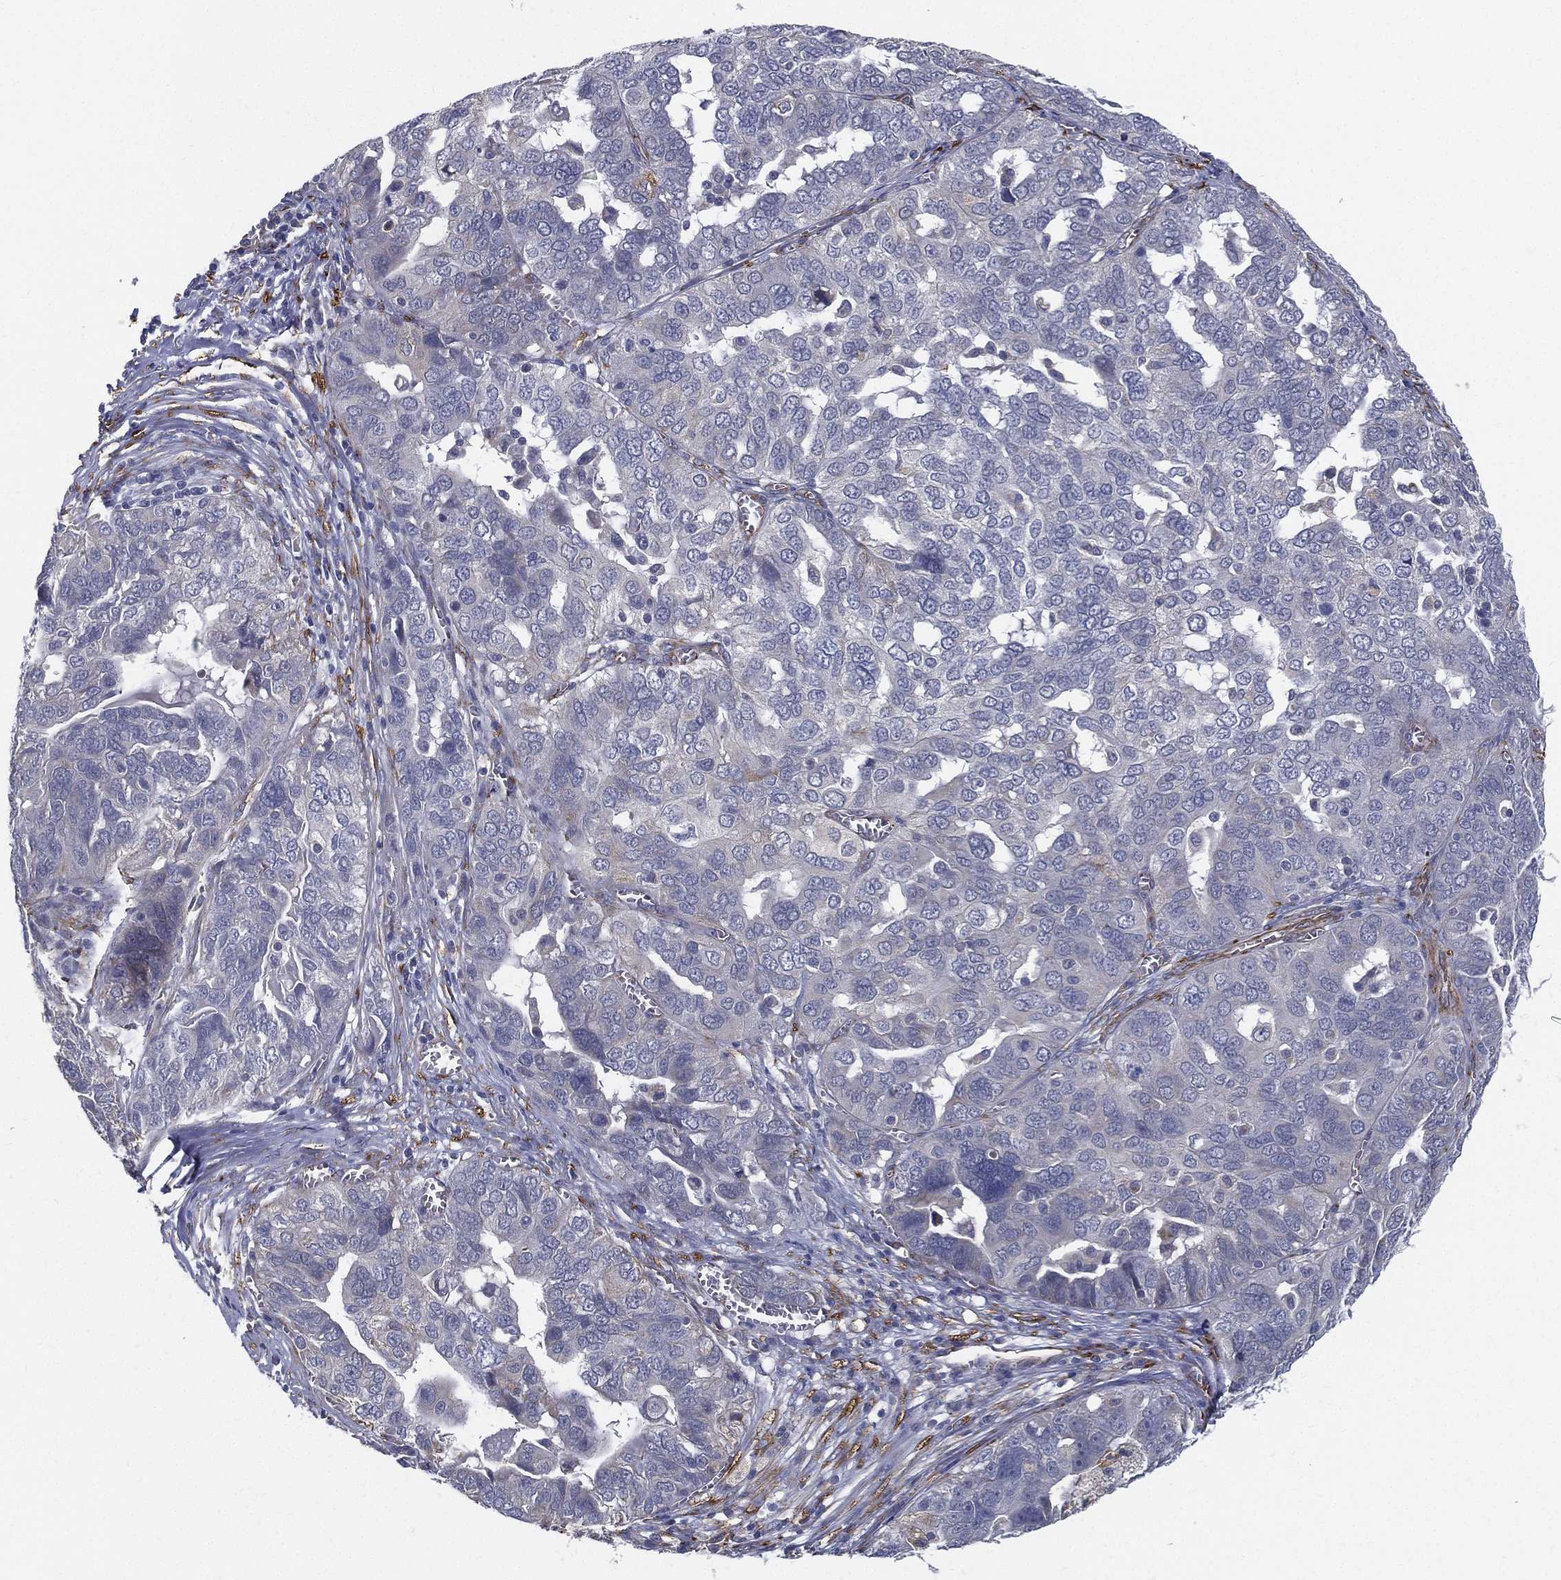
{"staining": {"intensity": "negative", "quantity": "none", "location": "none"}, "tissue": "ovarian cancer", "cell_type": "Tumor cells", "image_type": "cancer", "snomed": [{"axis": "morphology", "description": "Carcinoma, endometroid"}, {"axis": "topography", "description": "Soft tissue"}, {"axis": "topography", "description": "Ovary"}], "caption": "This is a micrograph of immunohistochemistry staining of ovarian endometroid carcinoma, which shows no staining in tumor cells. Nuclei are stained in blue.", "gene": "LRRC56", "patient": {"sex": "female", "age": 52}}